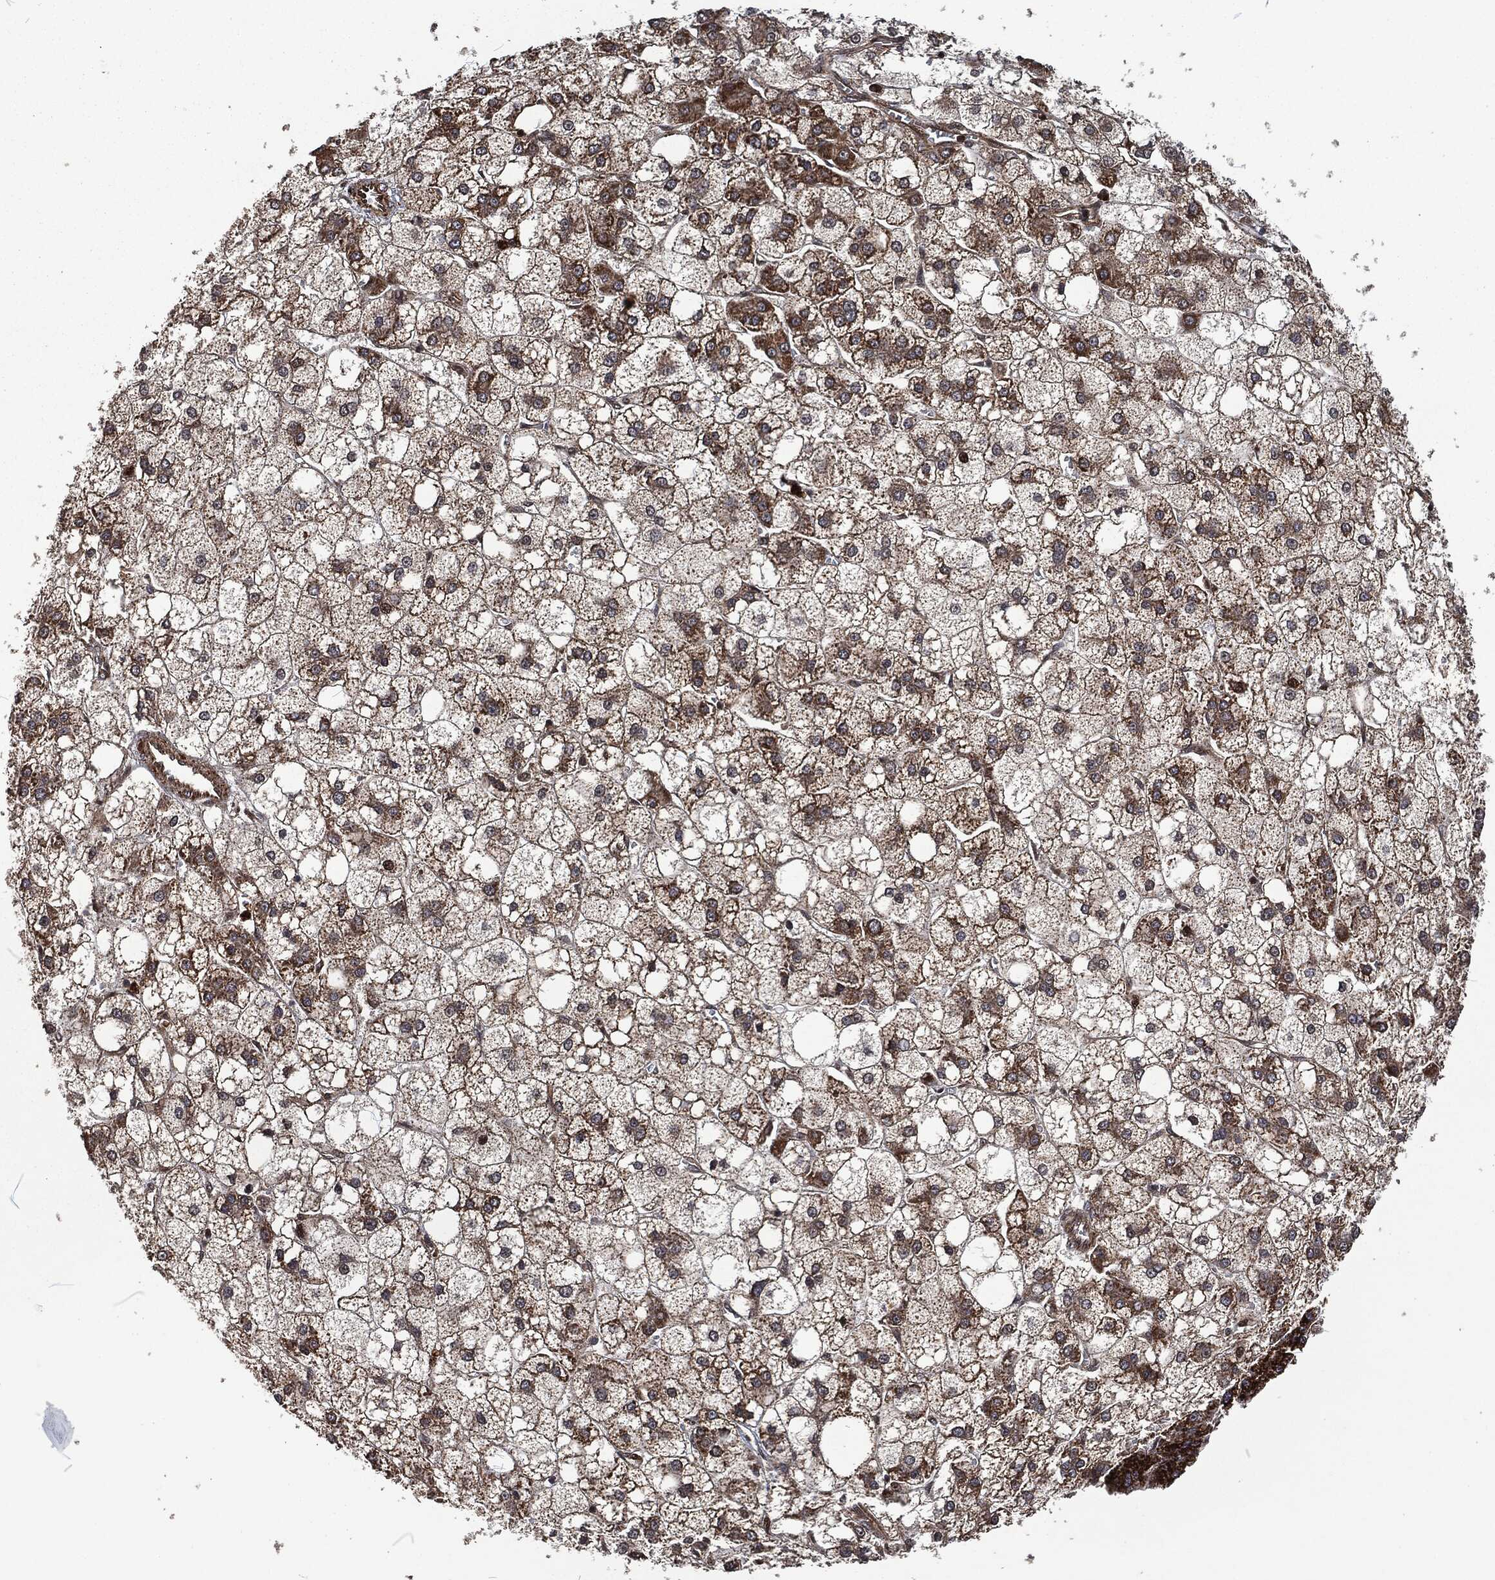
{"staining": {"intensity": "moderate", "quantity": ">75%", "location": "cytoplasmic/membranous"}, "tissue": "liver cancer", "cell_type": "Tumor cells", "image_type": "cancer", "snomed": [{"axis": "morphology", "description": "Carcinoma, Hepatocellular, NOS"}, {"axis": "topography", "description": "Liver"}], "caption": "Moderate cytoplasmic/membranous protein positivity is seen in approximately >75% of tumor cells in liver hepatocellular carcinoma. (DAB IHC, brown staining for protein, blue staining for nuclei).", "gene": "CMPK2", "patient": {"sex": "male", "age": 73}}